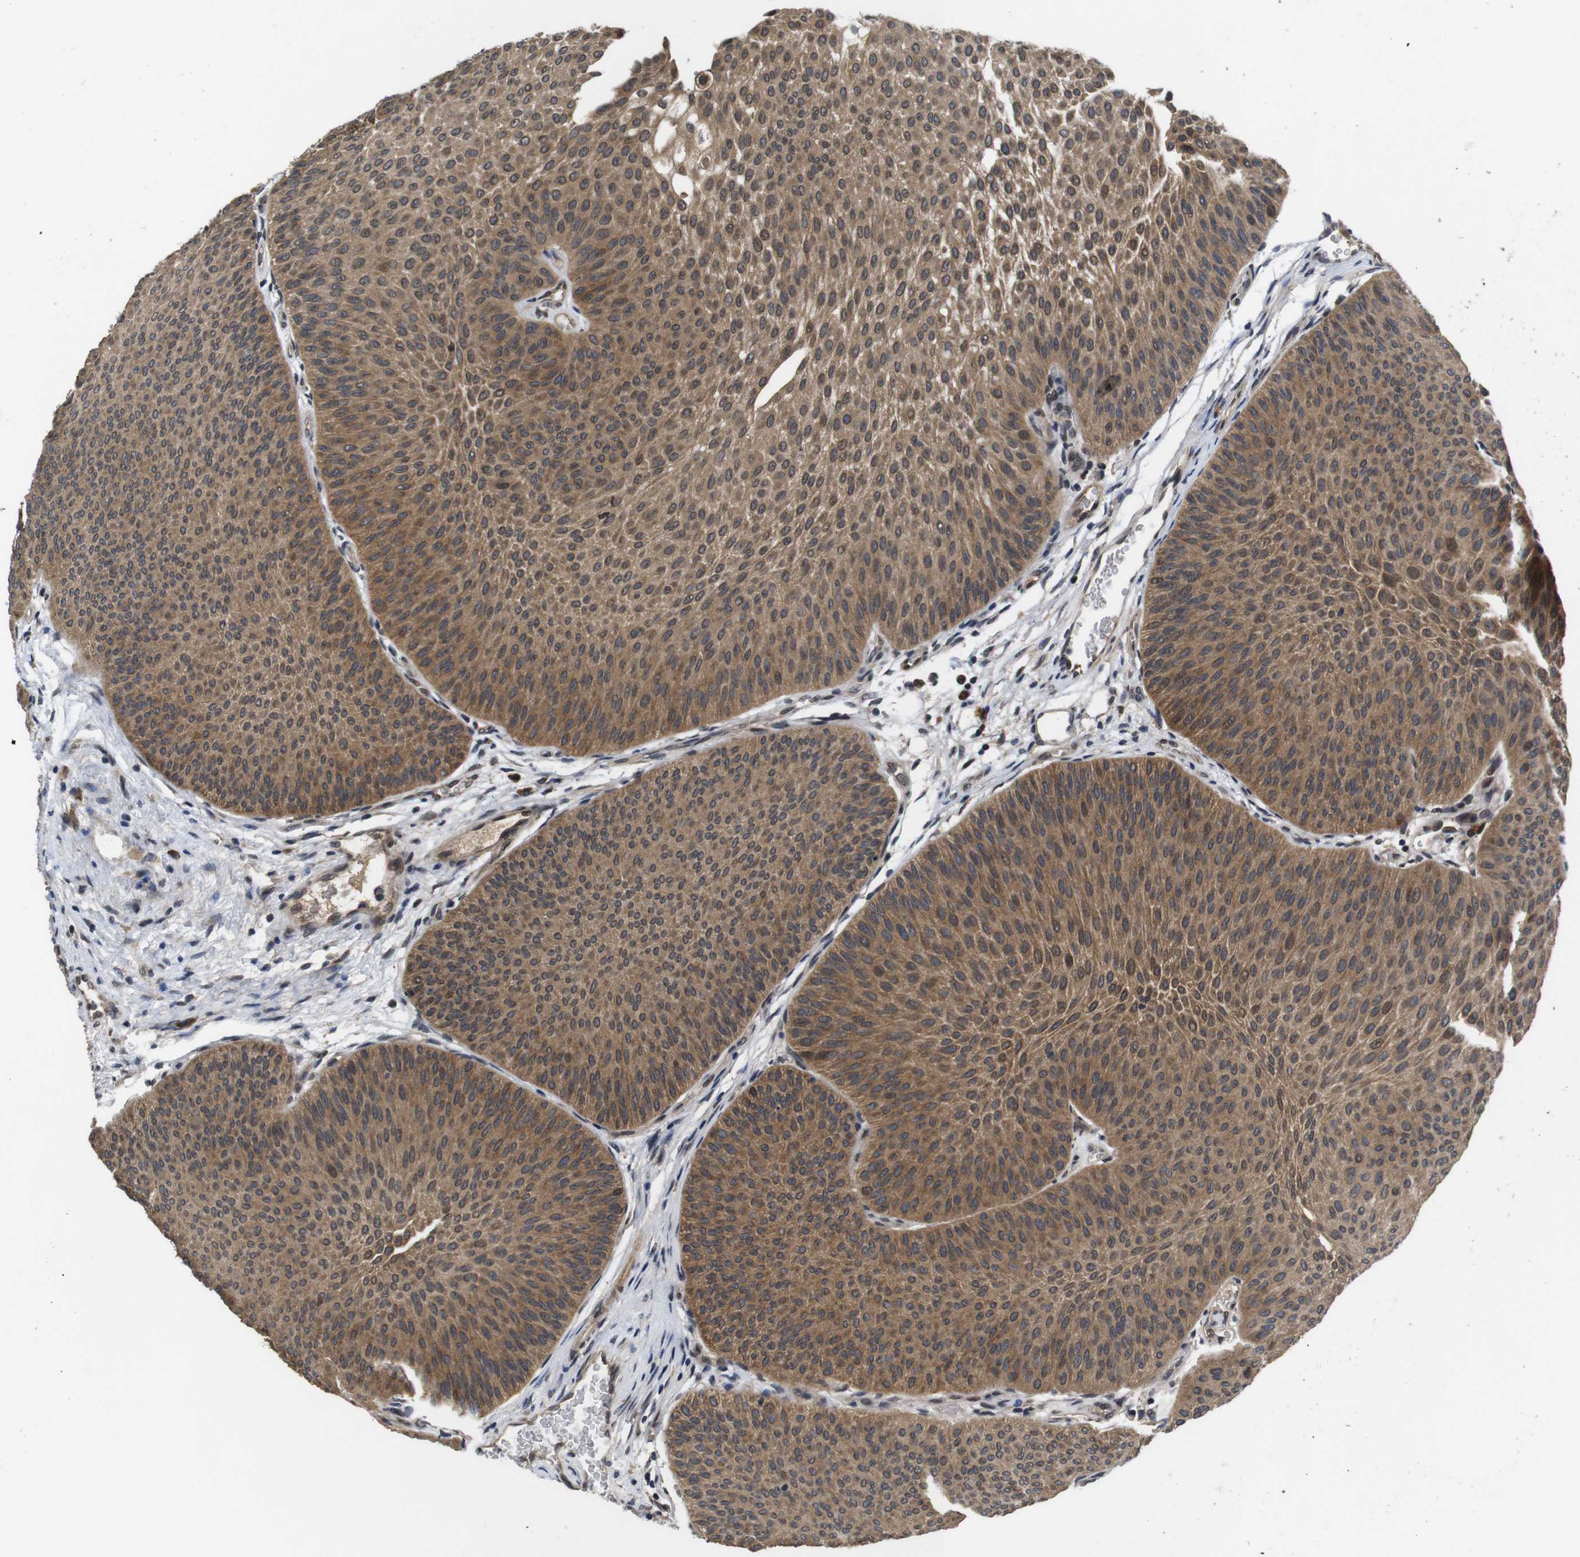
{"staining": {"intensity": "moderate", "quantity": ">75%", "location": "cytoplasmic/membranous,nuclear"}, "tissue": "urothelial cancer", "cell_type": "Tumor cells", "image_type": "cancer", "snomed": [{"axis": "morphology", "description": "Urothelial carcinoma, Low grade"}, {"axis": "topography", "description": "Urinary bladder"}], "caption": "Protein expression analysis of urothelial cancer displays moderate cytoplasmic/membranous and nuclear staining in about >75% of tumor cells. The staining was performed using DAB to visualize the protein expression in brown, while the nuclei were stained in blue with hematoxylin (Magnification: 20x).", "gene": "ZBTB46", "patient": {"sex": "female", "age": 60}}